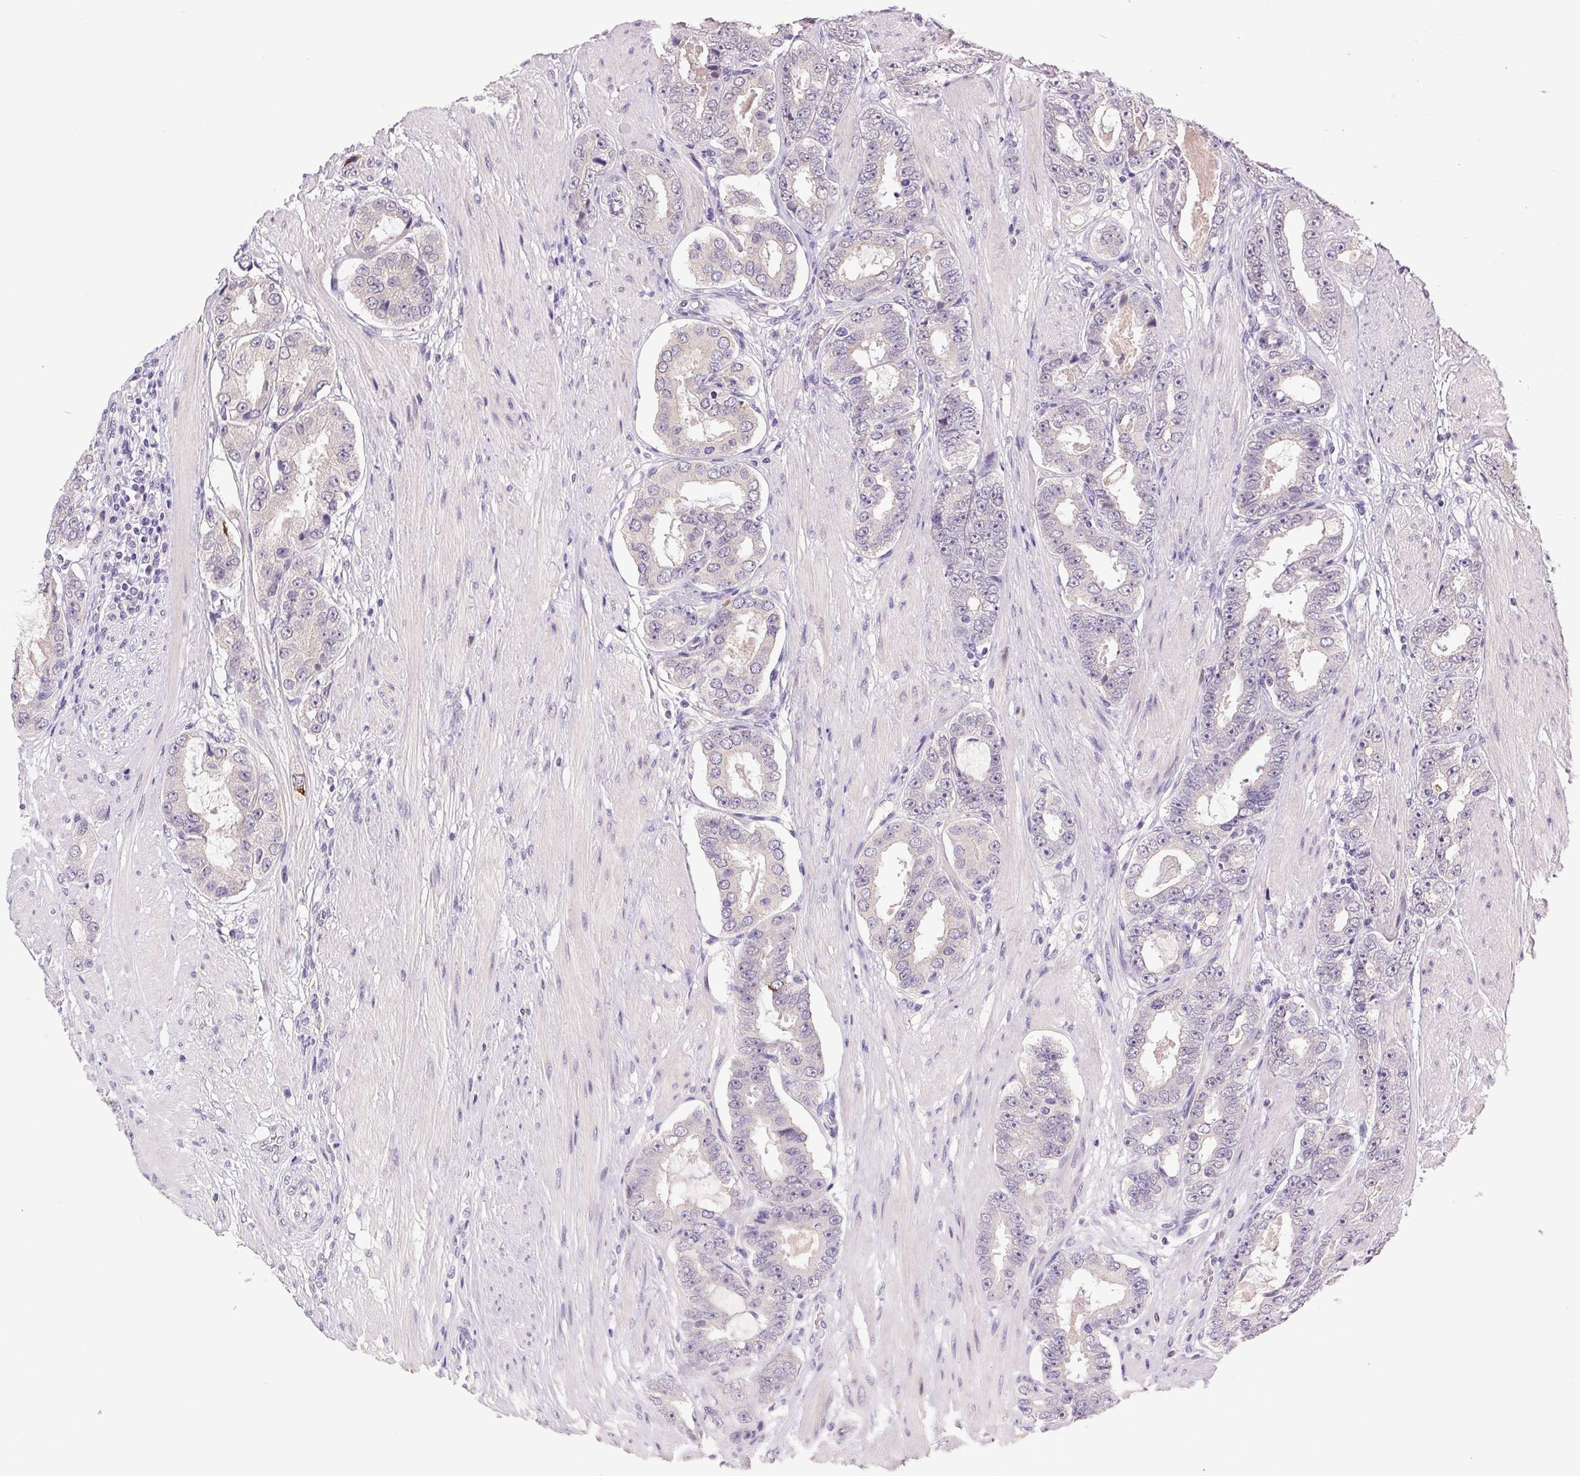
{"staining": {"intensity": "weak", "quantity": "<25%", "location": "cytoplasmic/membranous"}, "tissue": "prostate cancer", "cell_type": "Tumor cells", "image_type": "cancer", "snomed": [{"axis": "morphology", "description": "Adenocarcinoma, High grade"}, {"axis": "topography", "description": "Prostate"}], "caption": "There is no significant positivity in tumor cells of adenocarcinoma (high-grade) (prostate).", "gene": "TRDN", "patient": {"sex": "male", "age": 63}}